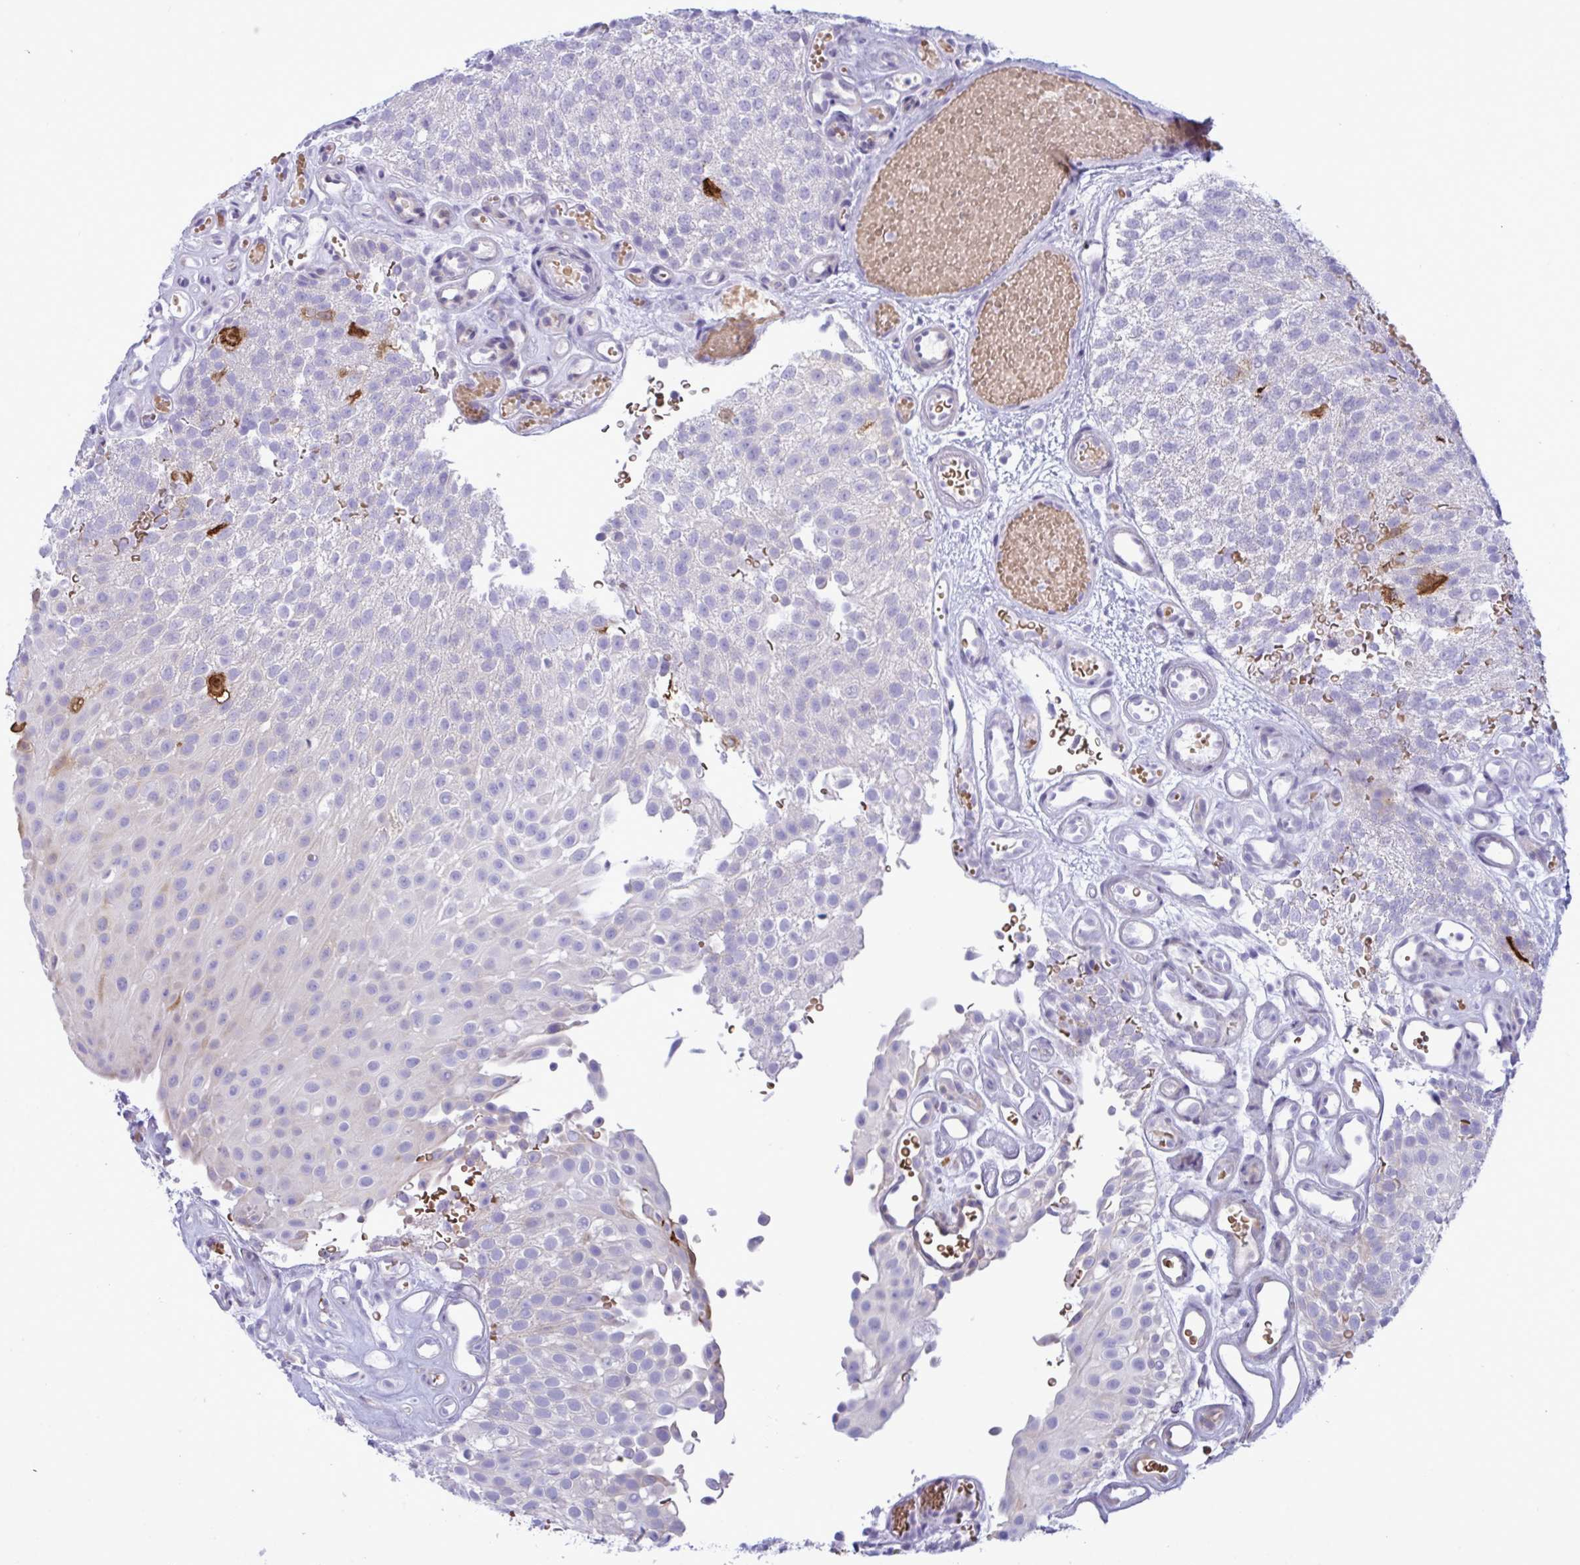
{"staining": {"intensity": "negative", "quantity": "none", "location": "none"}, "tissue": "urothelial cancer", "cell_type": "Tumor cells", "image_type": "cancer", "snomed": [{"axis": "morphology", "description": "Urothelial carcinoma, Low grade"}, {"axis": "topography", "description": "Urinary bladder"}], "caption": "IHC photomicrograph of human urothelial carcinoma (low-grade) stained for a protein (brown), which shows no positivity in tumor cells.", "gene": "ZNF684", "patient": {"sex": "male", "age": 78}}